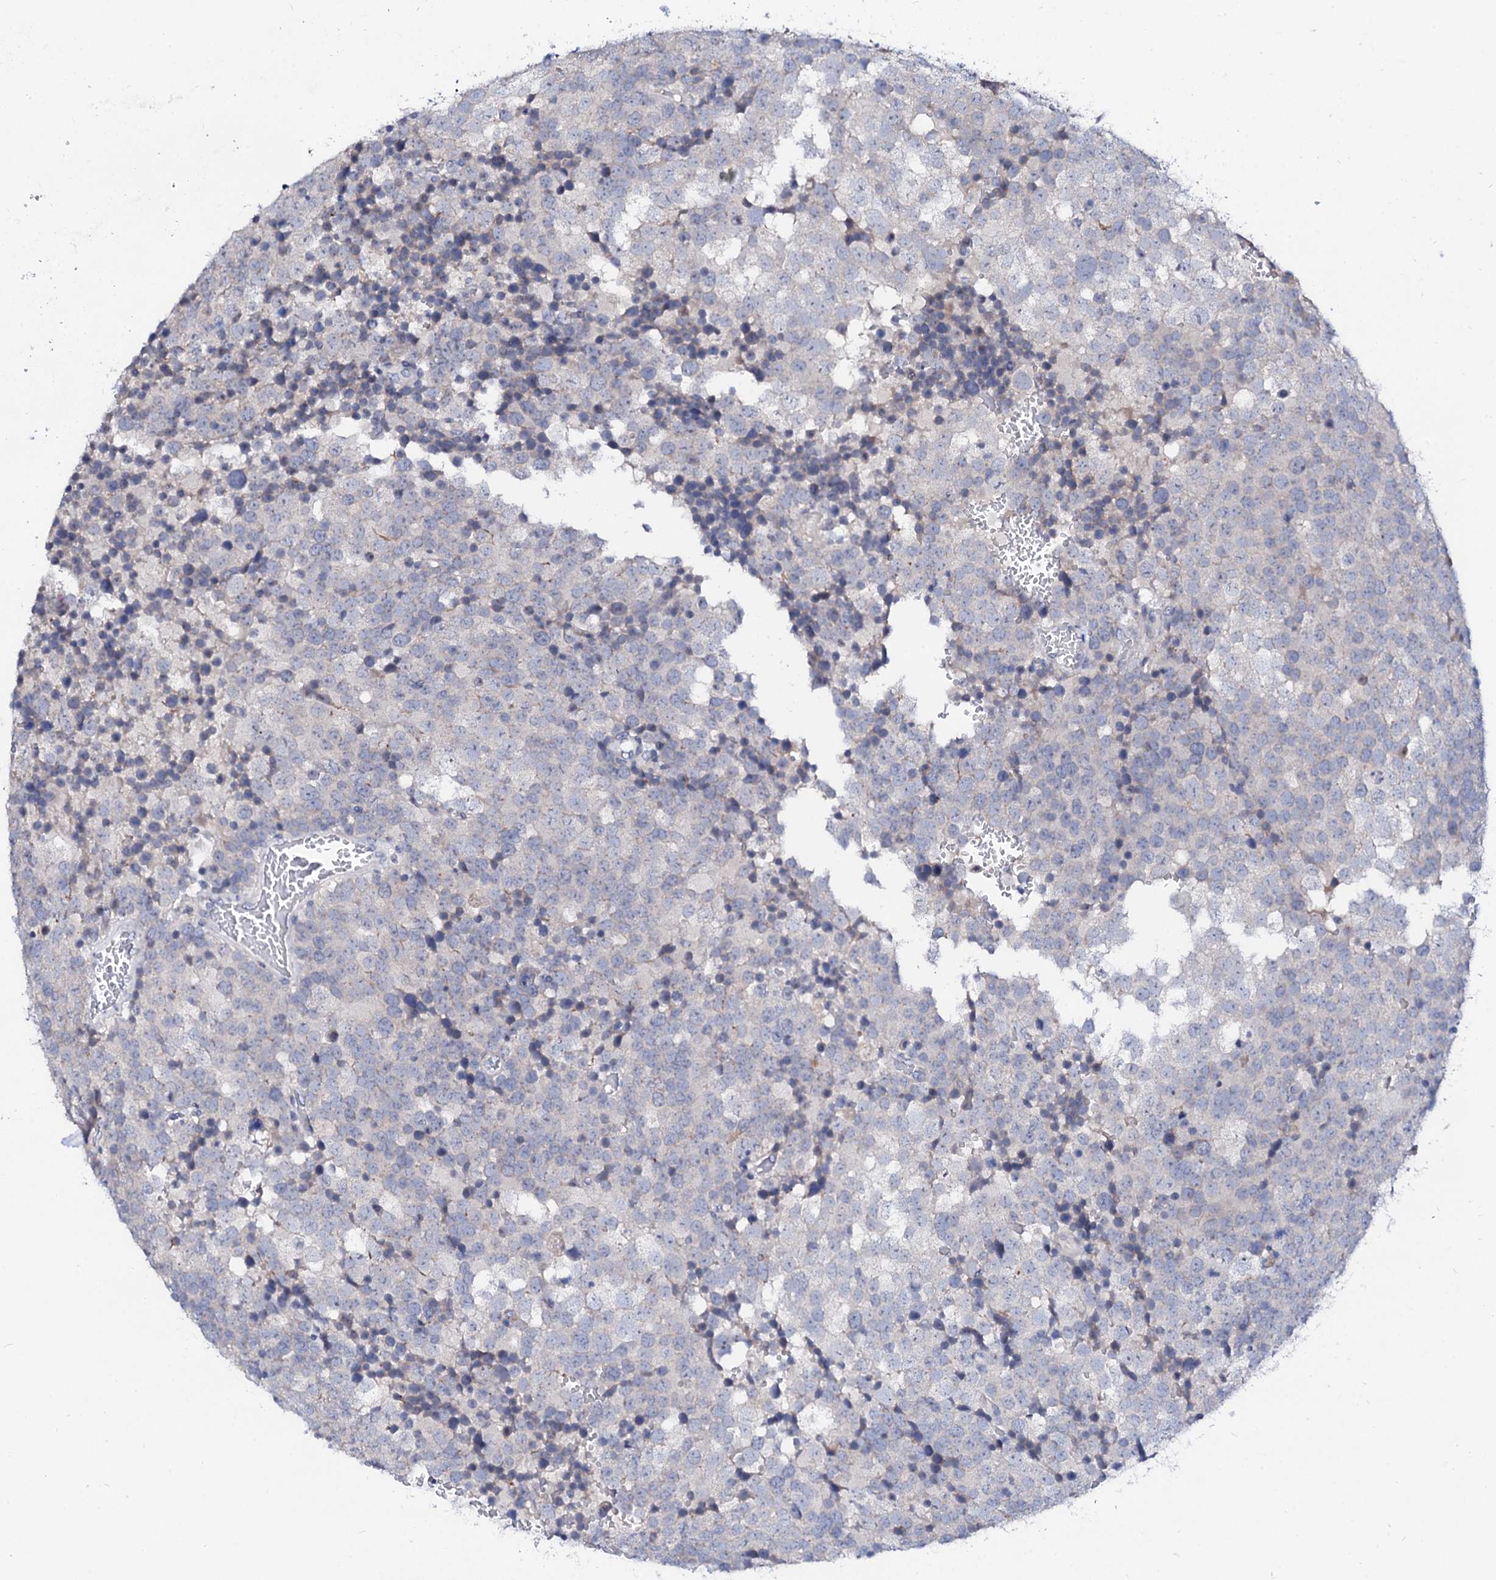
{"staining": {"intensity": "negative", "quantity": "none", "location": "none"}, "tissue": "testis cancer", "cell_type": "Tumor cells", "image_type": "cancer", "snomed": [{"axis": "morphology", "description": "Seminoma, NOS"}, {"axis": "topography", "description": "Testis"}], "caption": "Human testis cancer (seminoma) stained for a protein using immunohistochemistry (IHC) displays no expression in tumor cells.", "gene": "BTBD16", "patient": {"sex": "male", "age": 71}}